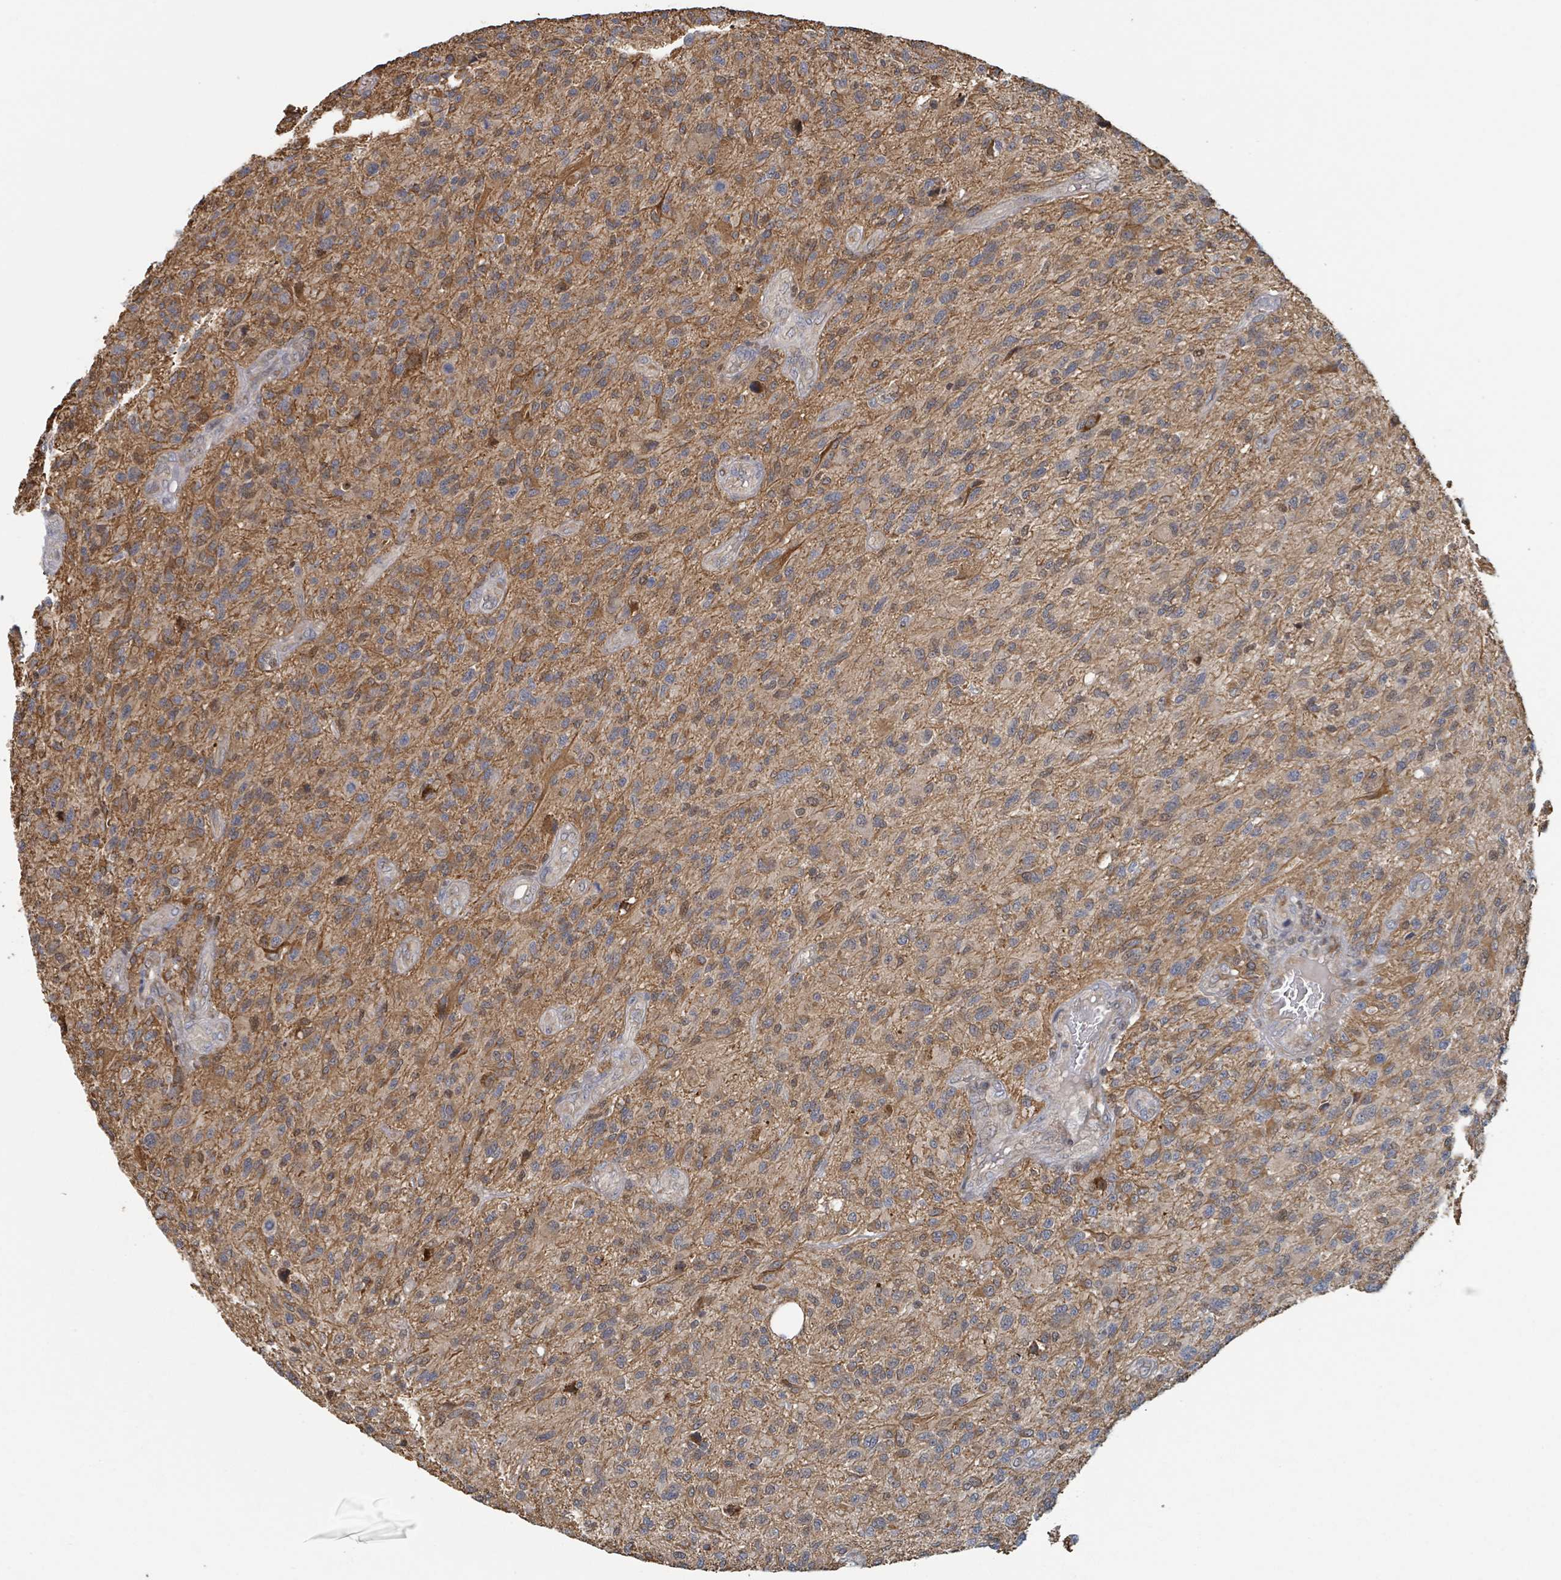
{"staining": {"intensity": "moderate", "quantity": "25%-75%", "location": "cytoplasmic/membranous"}, "tissue": "glioma", "cell_type": "Tumor cells", "image_type": "cancer", "snomed": [{"axis": "morphology", "description": "Glioma, malignant, High grade"}, {"axis": "topography", "description": "Brain"}], "caption": "This is an image of IHC staining of glioma, which shows moderate staining in the cytoplasmic/membranous of tumor cells.", "gene": "HIVEP1", "patient": {"sex": "male", "age": 47}}